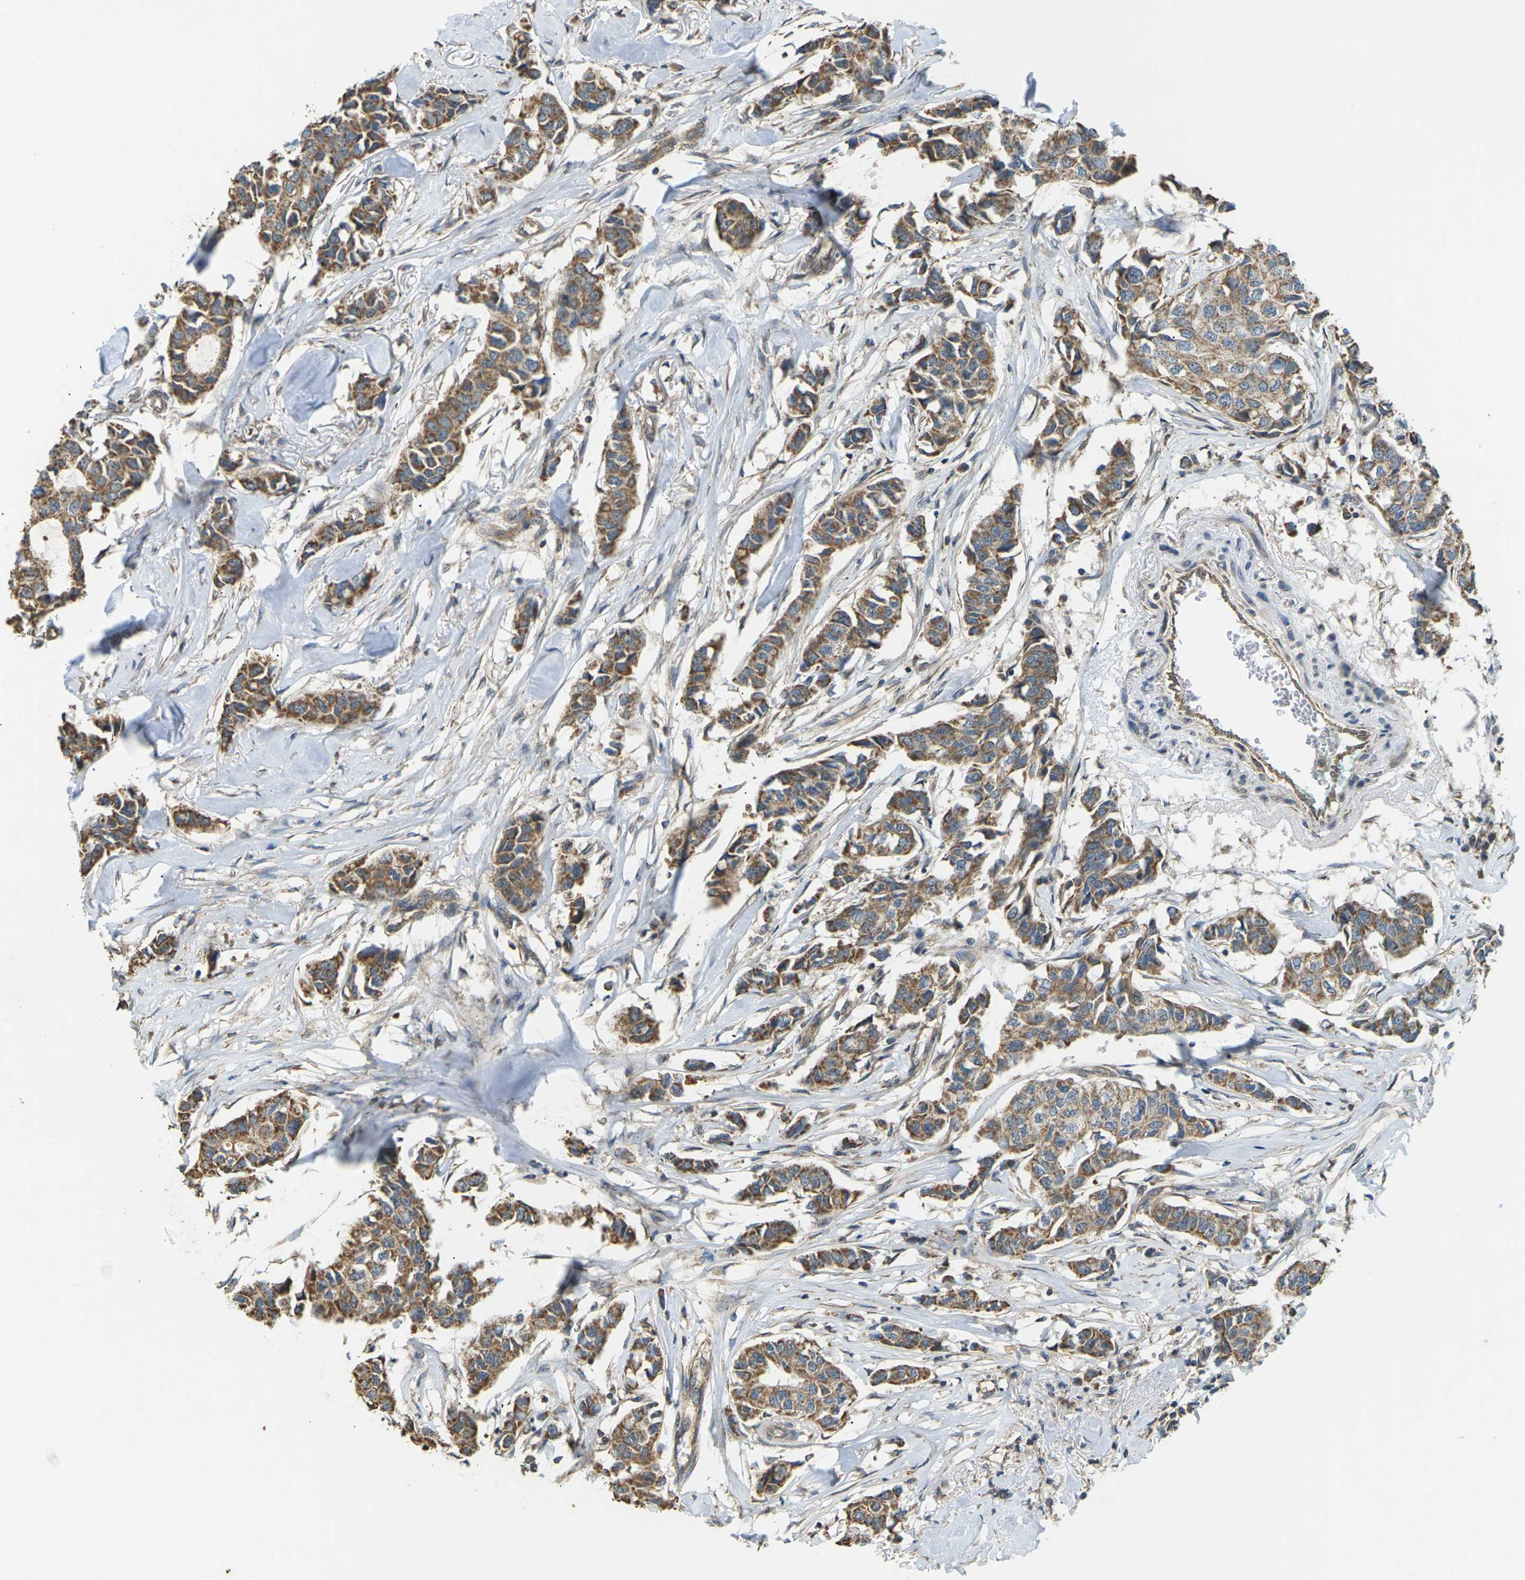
{"staining": {"intensity": "moderate", "quantity": ">75%", "location": "cytoplasmic/membranous"}, "tissue": "breast cancer", "cell_type": "Tumor cells", "image_type": "cancer", "snomed": [{"axis": "morphology", "description": "Duct carcinoma"}, {"axis": "topography", "description": "Breast"}], "caption": "High-power microscopy captured an immunohistochemistry image of breast cancer, revealing moderate cytoplasmic/membranous expression in approximately >75% of tumor cells. The protein of interest is stained brown, and the nuclei are stained in blue (DAB IHC with brightfield microscopy, high magnification).", "gene": "KSR1", "patient": {"sex": "female", "age": 80}}